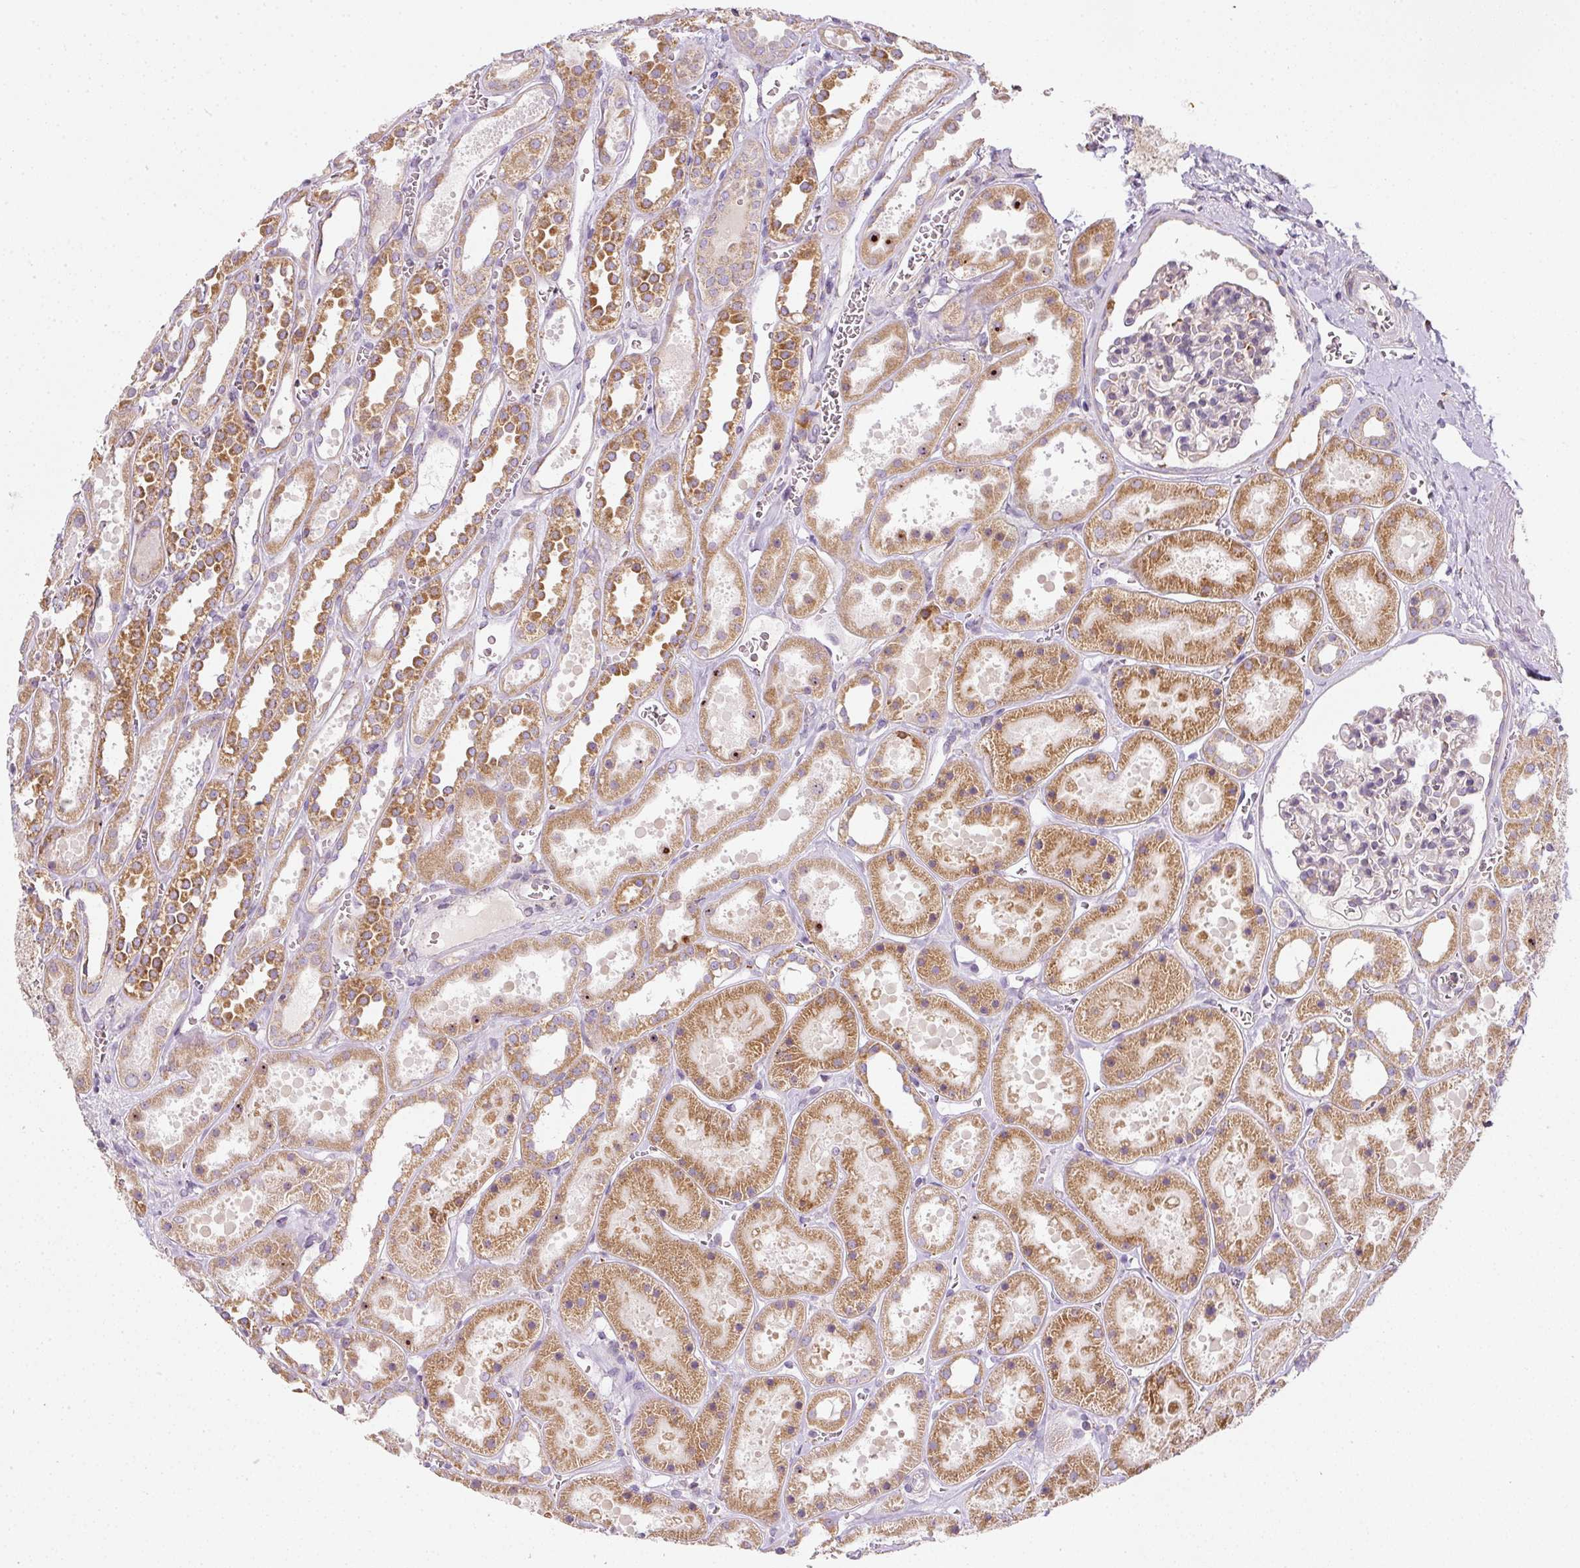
{"staining": {"intensity": "negative", "quantity": "none", "location": "none"}, "tissue": "kidney", "cell_type": "Cells in glomeruli", "image_type": "normal", "snomed": [{"axis": "morphology", "description": "Normal tissue, NOS"}, {"axis": "topography", "description": "Kidney"}], "caption": "DAB immunohistochemical staining of normal human kidney displays no significant staining in cells in glomeruli. (DAB IHC visualized using brightfield microscopy, high magnification).", "gene": "MORN4", "patient": {"sex": "female", "age": 41}}